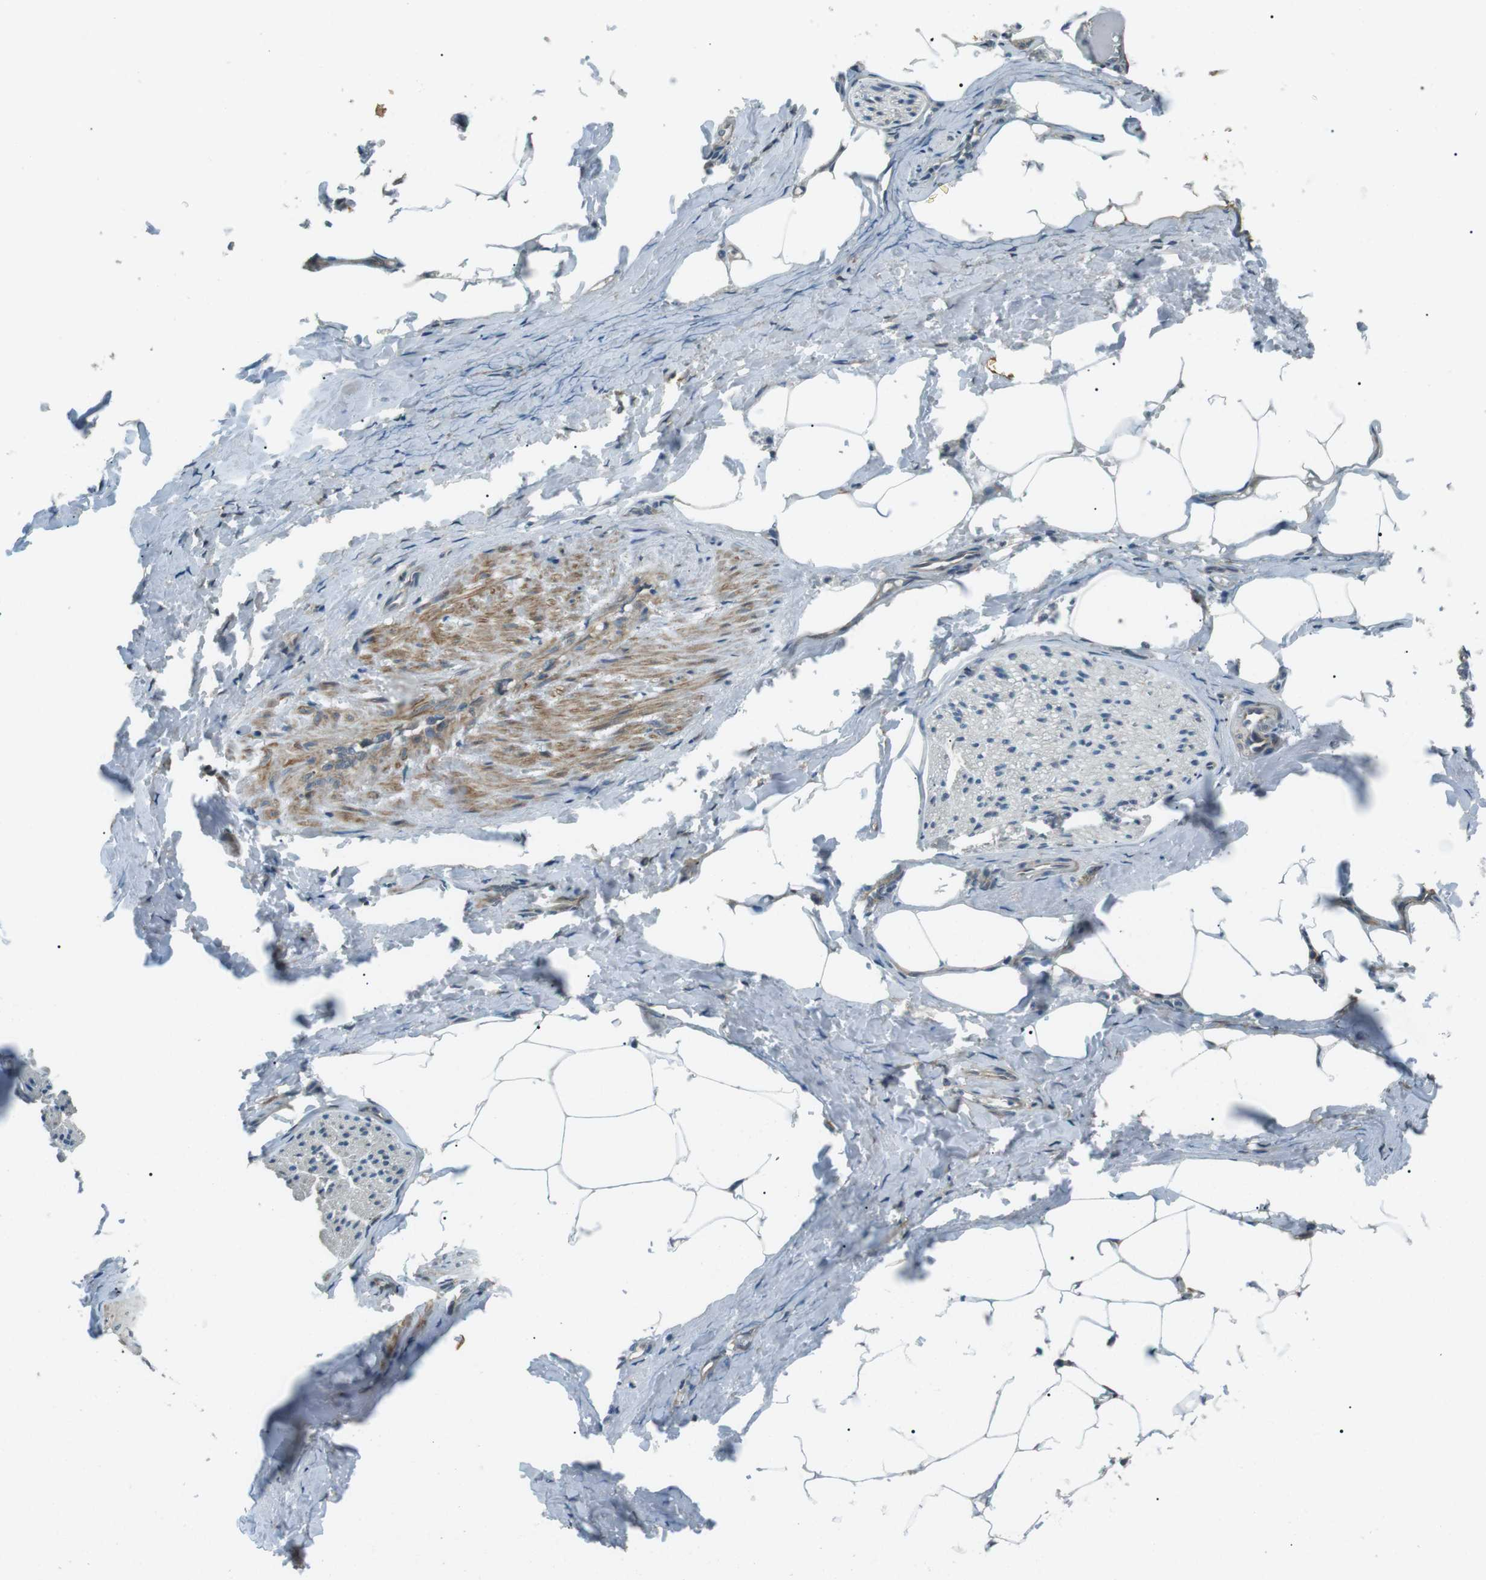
{"staining": {"intensity": "negative", "quantity": "none", "location": "none"}, "tissue": "adipose tissue", "cell_type": "Adipocytes", "image_type": "normal", "snomed": [{"axis": "morphology", "description": "Normal tissue, NOS"}, {"axis": "topography", "description": "Soft tissue"}, {"axis": "topography", "description": "Vascular tissue"}], "caption": "The image demonstrates no significant expression in adipocytes of adipose tissue.", "gene": "TMEM74", "patient": {"sex": "female", "age": 35}}